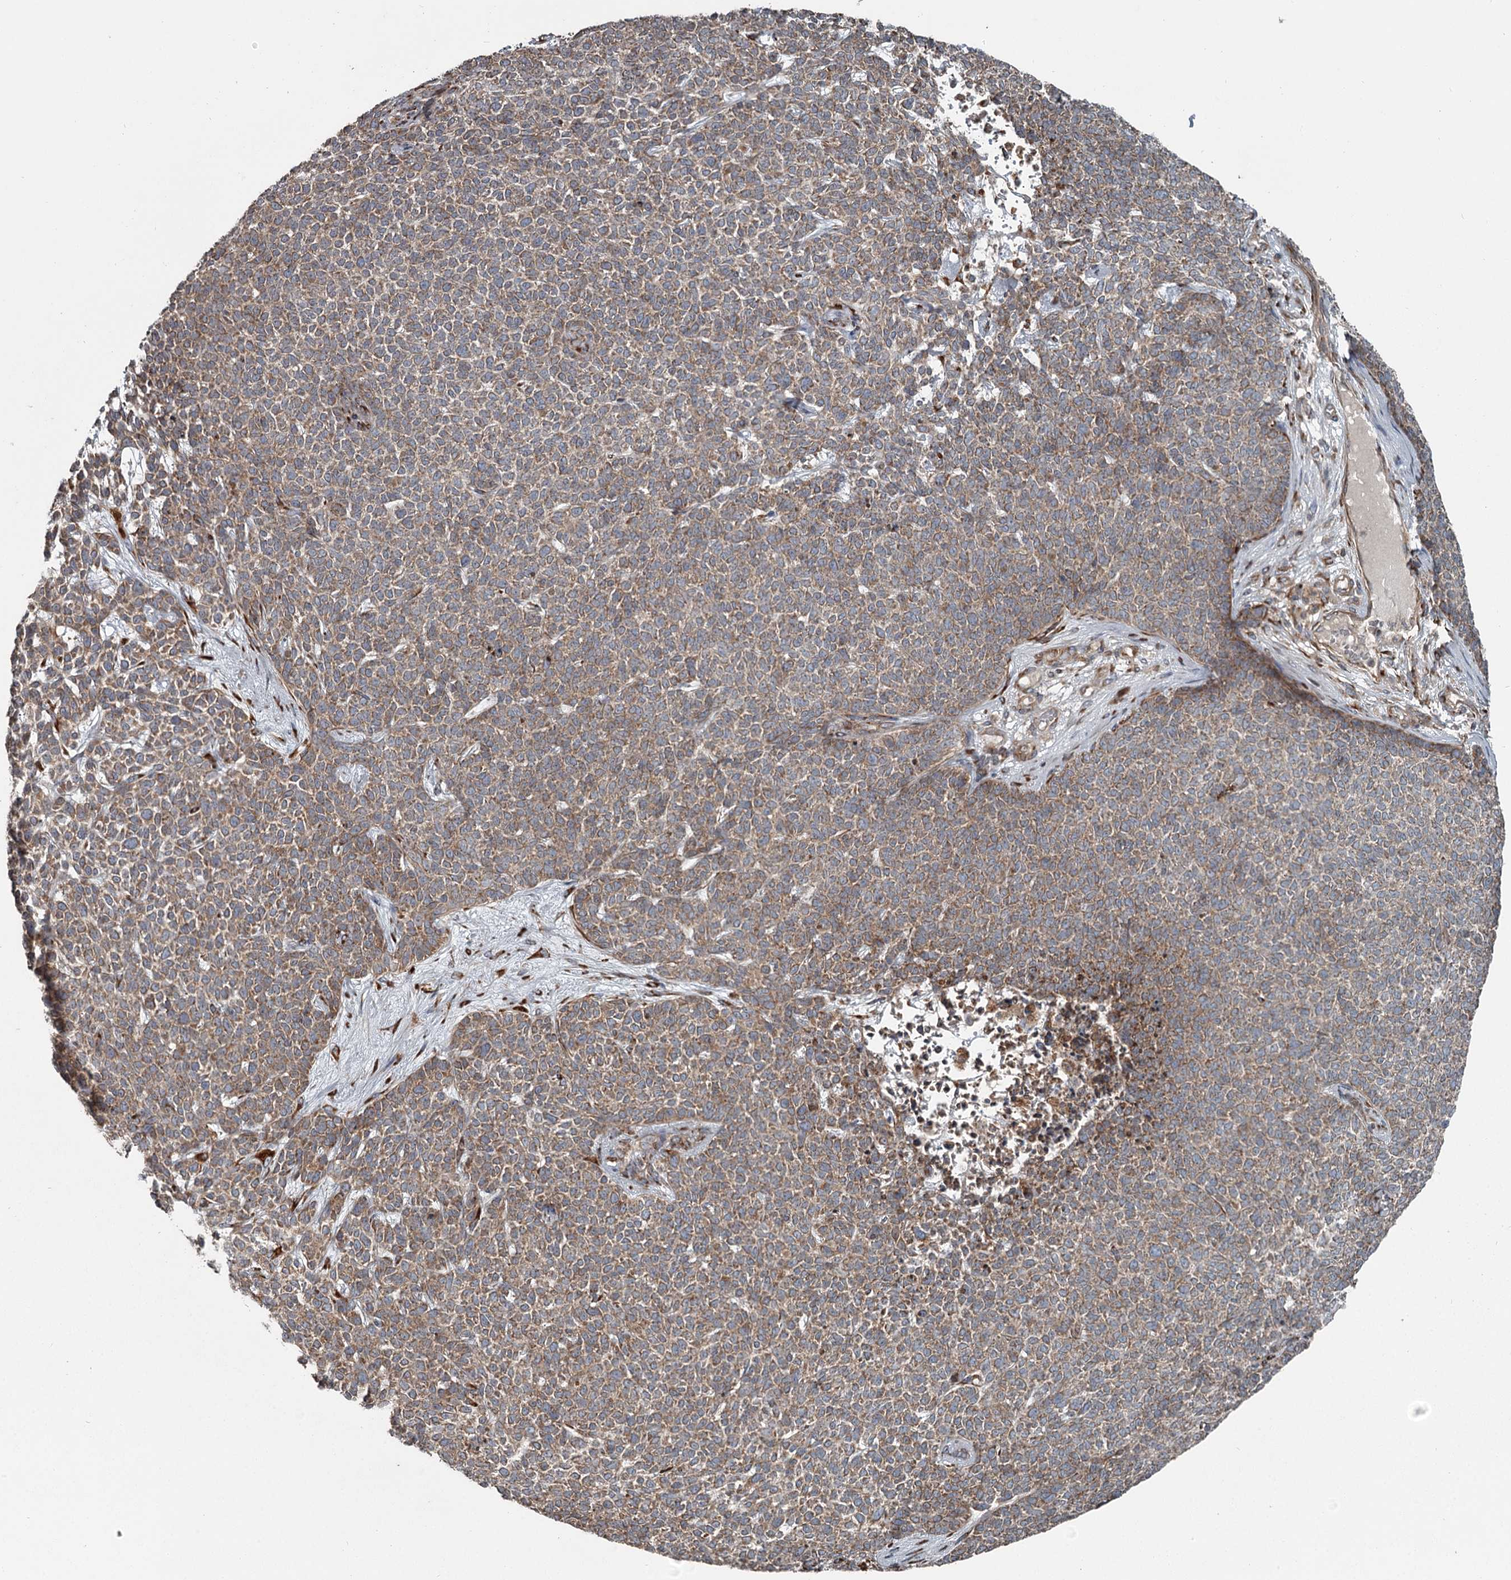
{"staining": {"intensity": "moderate", "quantity": ">75%", "location": "cytoplasmic/membranous"}, "tissue": "skin cancer", "cell_type": "Tumor cells", "image_type": "cancer", "snomed": [{"axis": "morphology", "description": "Basal cell carcinoma"}, {"axis": "topography", "description": "Skin"}], "caption": "About >75% of tumor cells in human skin basal cell carcinoma demonstrate moderate cytoplasmic/membranous protein positivity as visualized by brown immunohistochemical staining.", "gene": "RASSF8", "patient": {"sex": "female", "age": 84}}